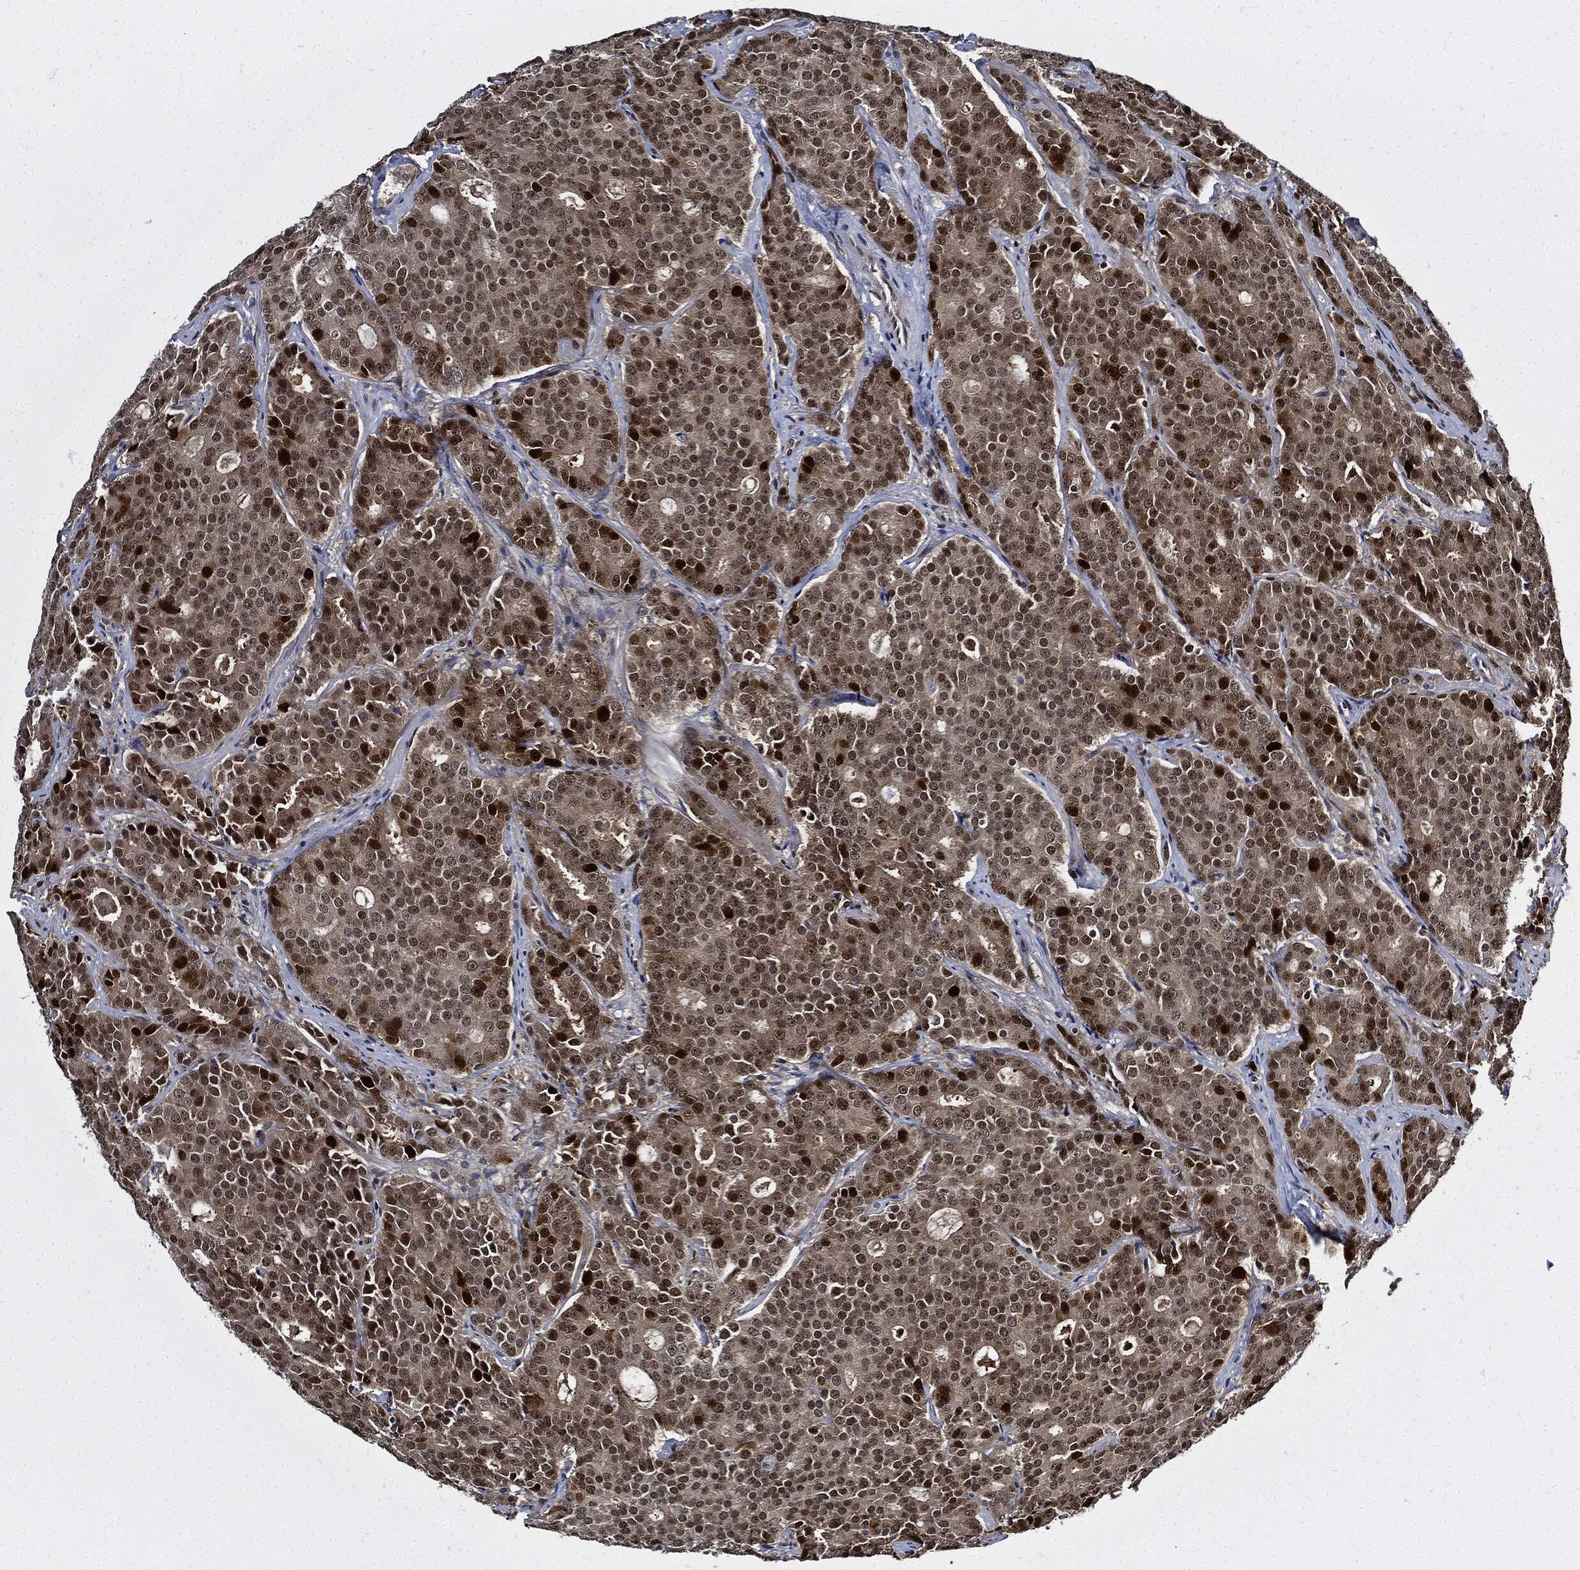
{"staining": {"intensity": "strong", "quantity": "25%-75%", "location": "nuclear"}, "tissue": "prostate cancer", "cell_type": "Tumor cells", "image_type": "cancer", "snomed": [{"axis": "morphology", "description": "Adenocarcinoma, NOS"}, {"axis": "topography", "description": "Prostate"}], "caption": "Immunohistochemistry (IHC) of human prostate adenocarcinoma shows high levels of strong nuclear expression in approximately 25%-75% of tumor cells. (DAB IHC with brightfield microscopy, high magnification).", "gene": "PCNA", "patient": {"sex": "male", "age": 71}}